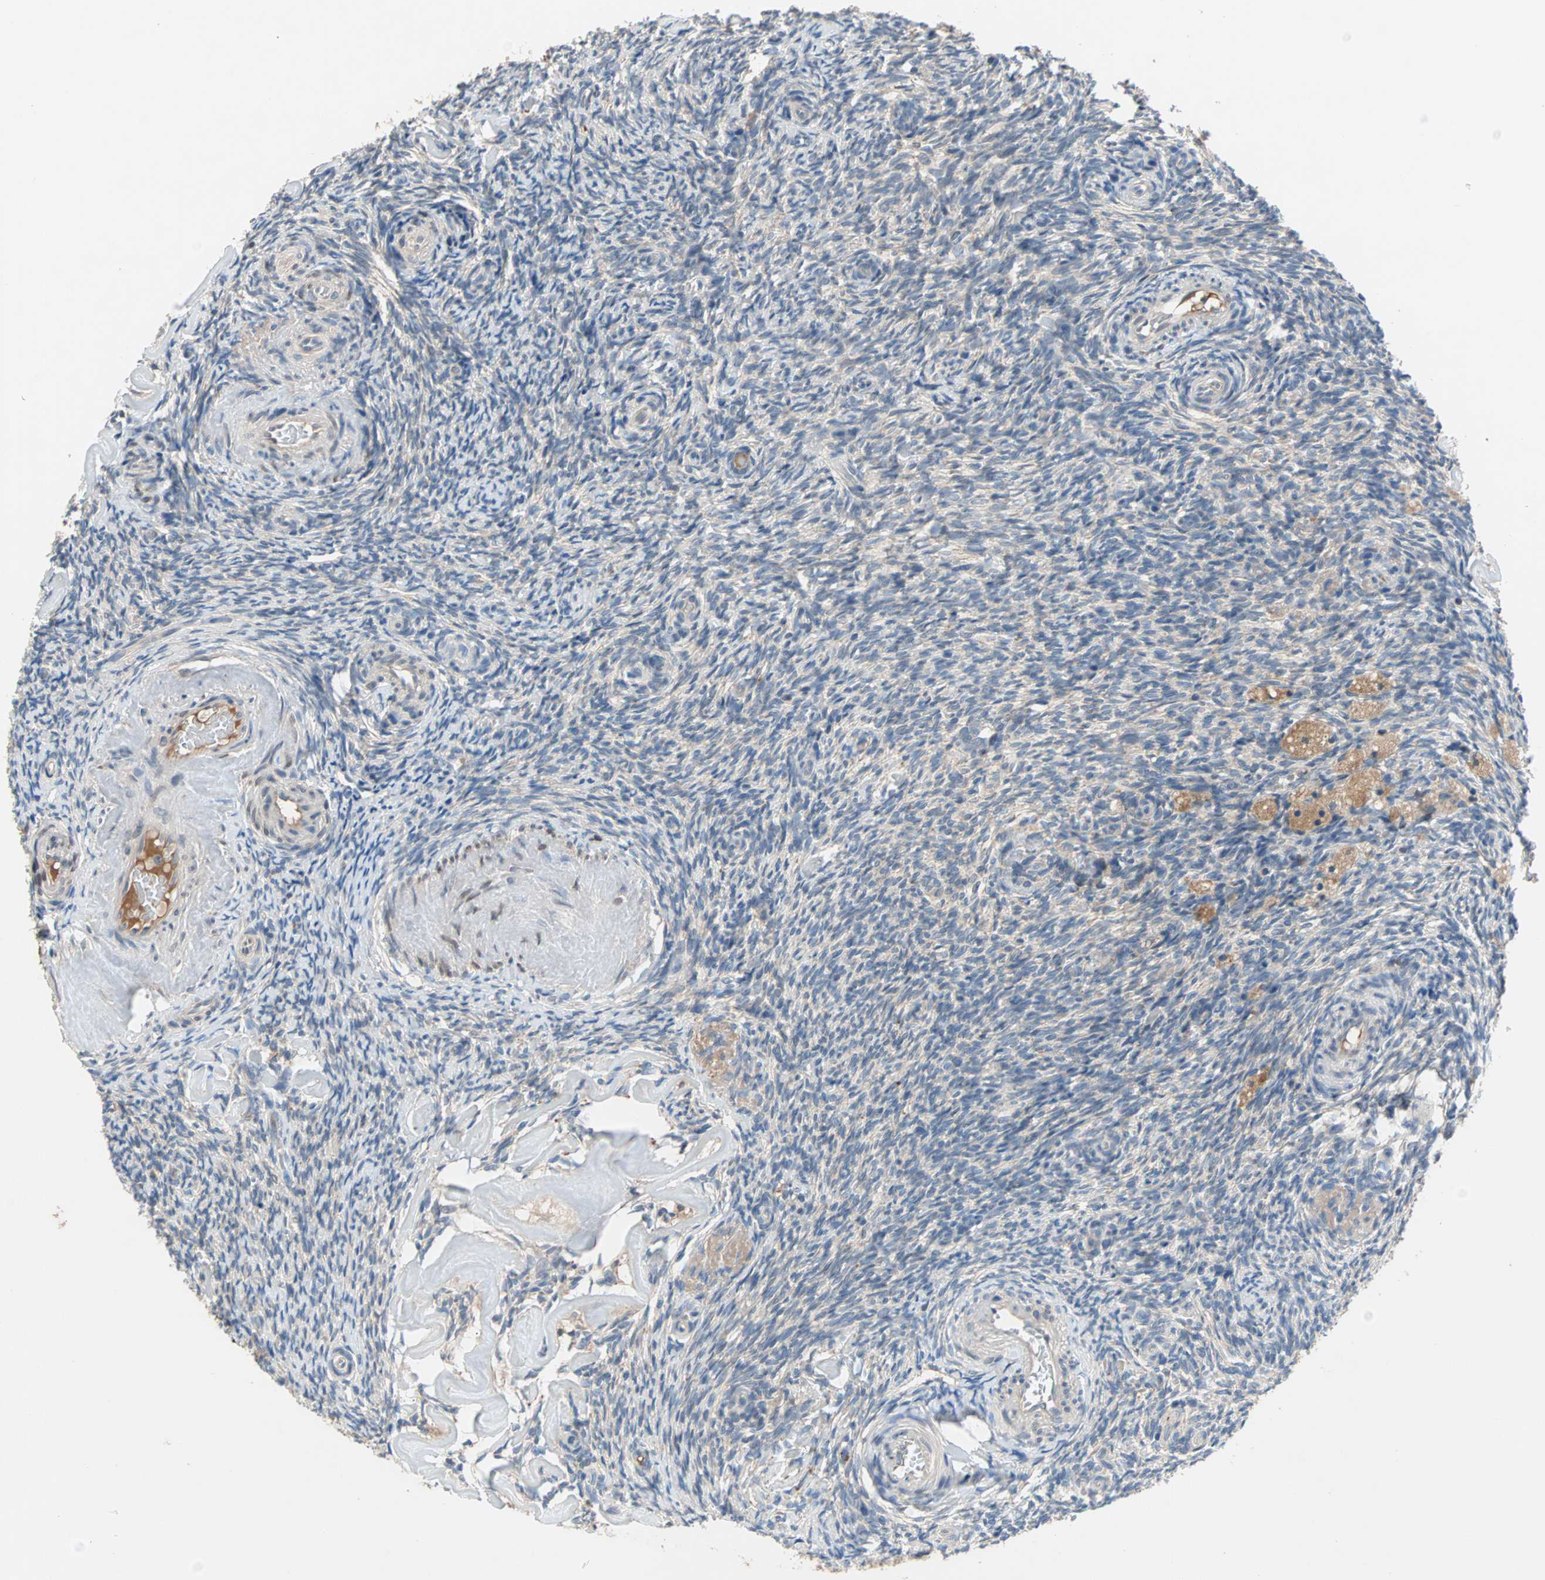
{"staining": {"intensity": "negative", "quantity": "none", "location": "none"}, "tissue": "ovary", "cell_type": "Follicle cells", "image_type": "normal", "snomed": [{"axis": "morphology", "description": "Normal tissue, NOS"}, {"axis": "topography", "description": "Ovary"}], "caption": "Micrograph shows no significant protein staining in follicle cells of benign ovary. The staining is performed using DAB (3,3'-diaminobenzidine) brown chromogen with nuclei counter-stained in using hematoxylin.", "gene": "MAP4K1", "patient": {"sex": "female", "age": 60}}